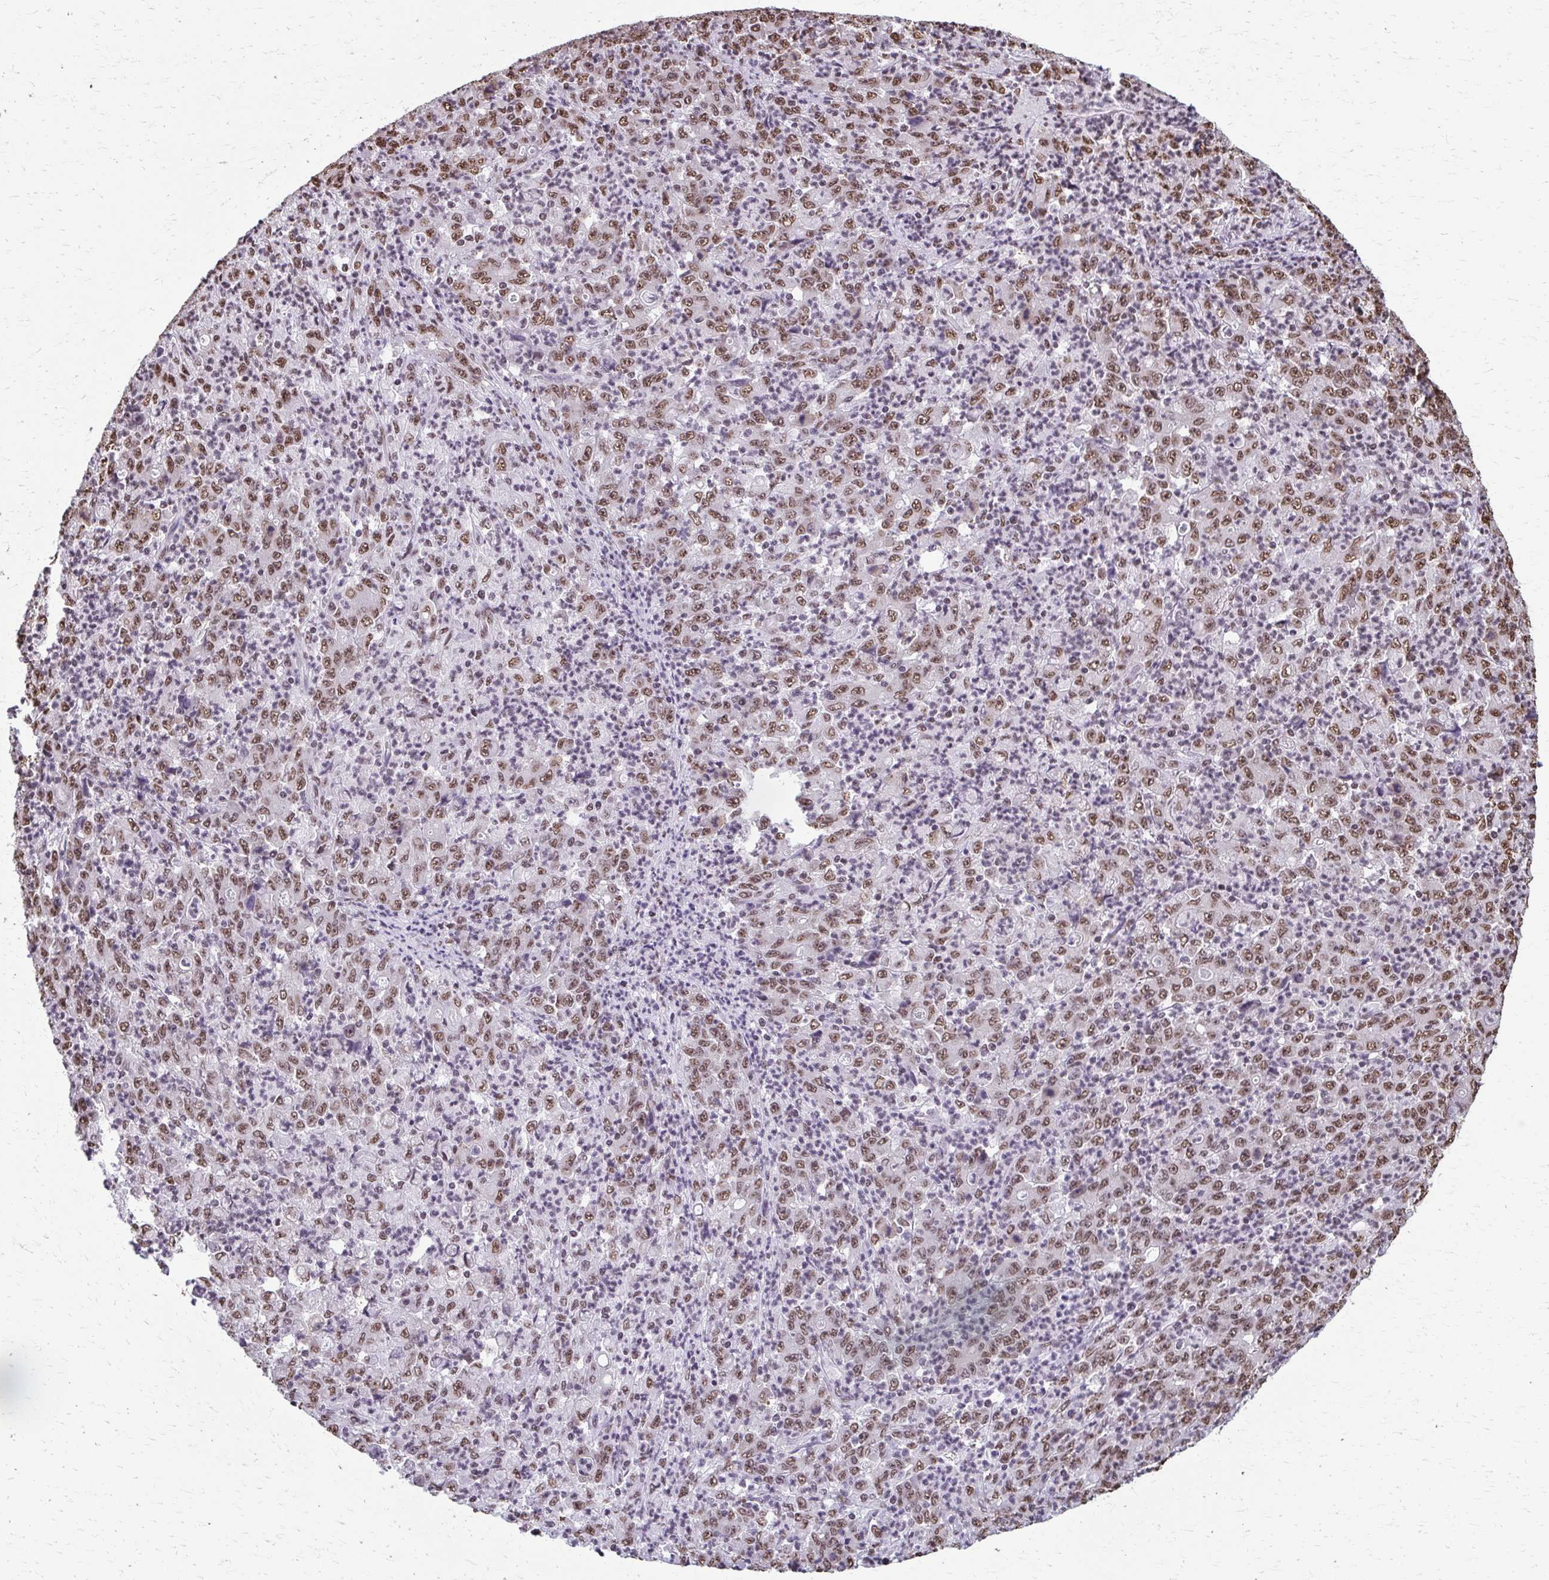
{"staining": {"intensity": "moderate", "quantity": ">75%", "location": "nuclear"}, "tissue": "stomach cancer", "cell_type": "Tumor cells", "image_type": "cancer", "snomed": [{"axis": "morphology", "description": "Adenocarcinoma, NOS"}, {"axis": "topography", "description": "Stomach, lower"}], "caption": "A brown stain shows moderate nuclear staining of a protein in stomach cancer (adenocarcinoma) tumor cells. The staining is performed using DAB brown chromogen to label protein expression. The nuclei are counter-stained blue using hematoxylin.", "gene": "SNRPA", "patient": {"sex": "female", "age": 71}}